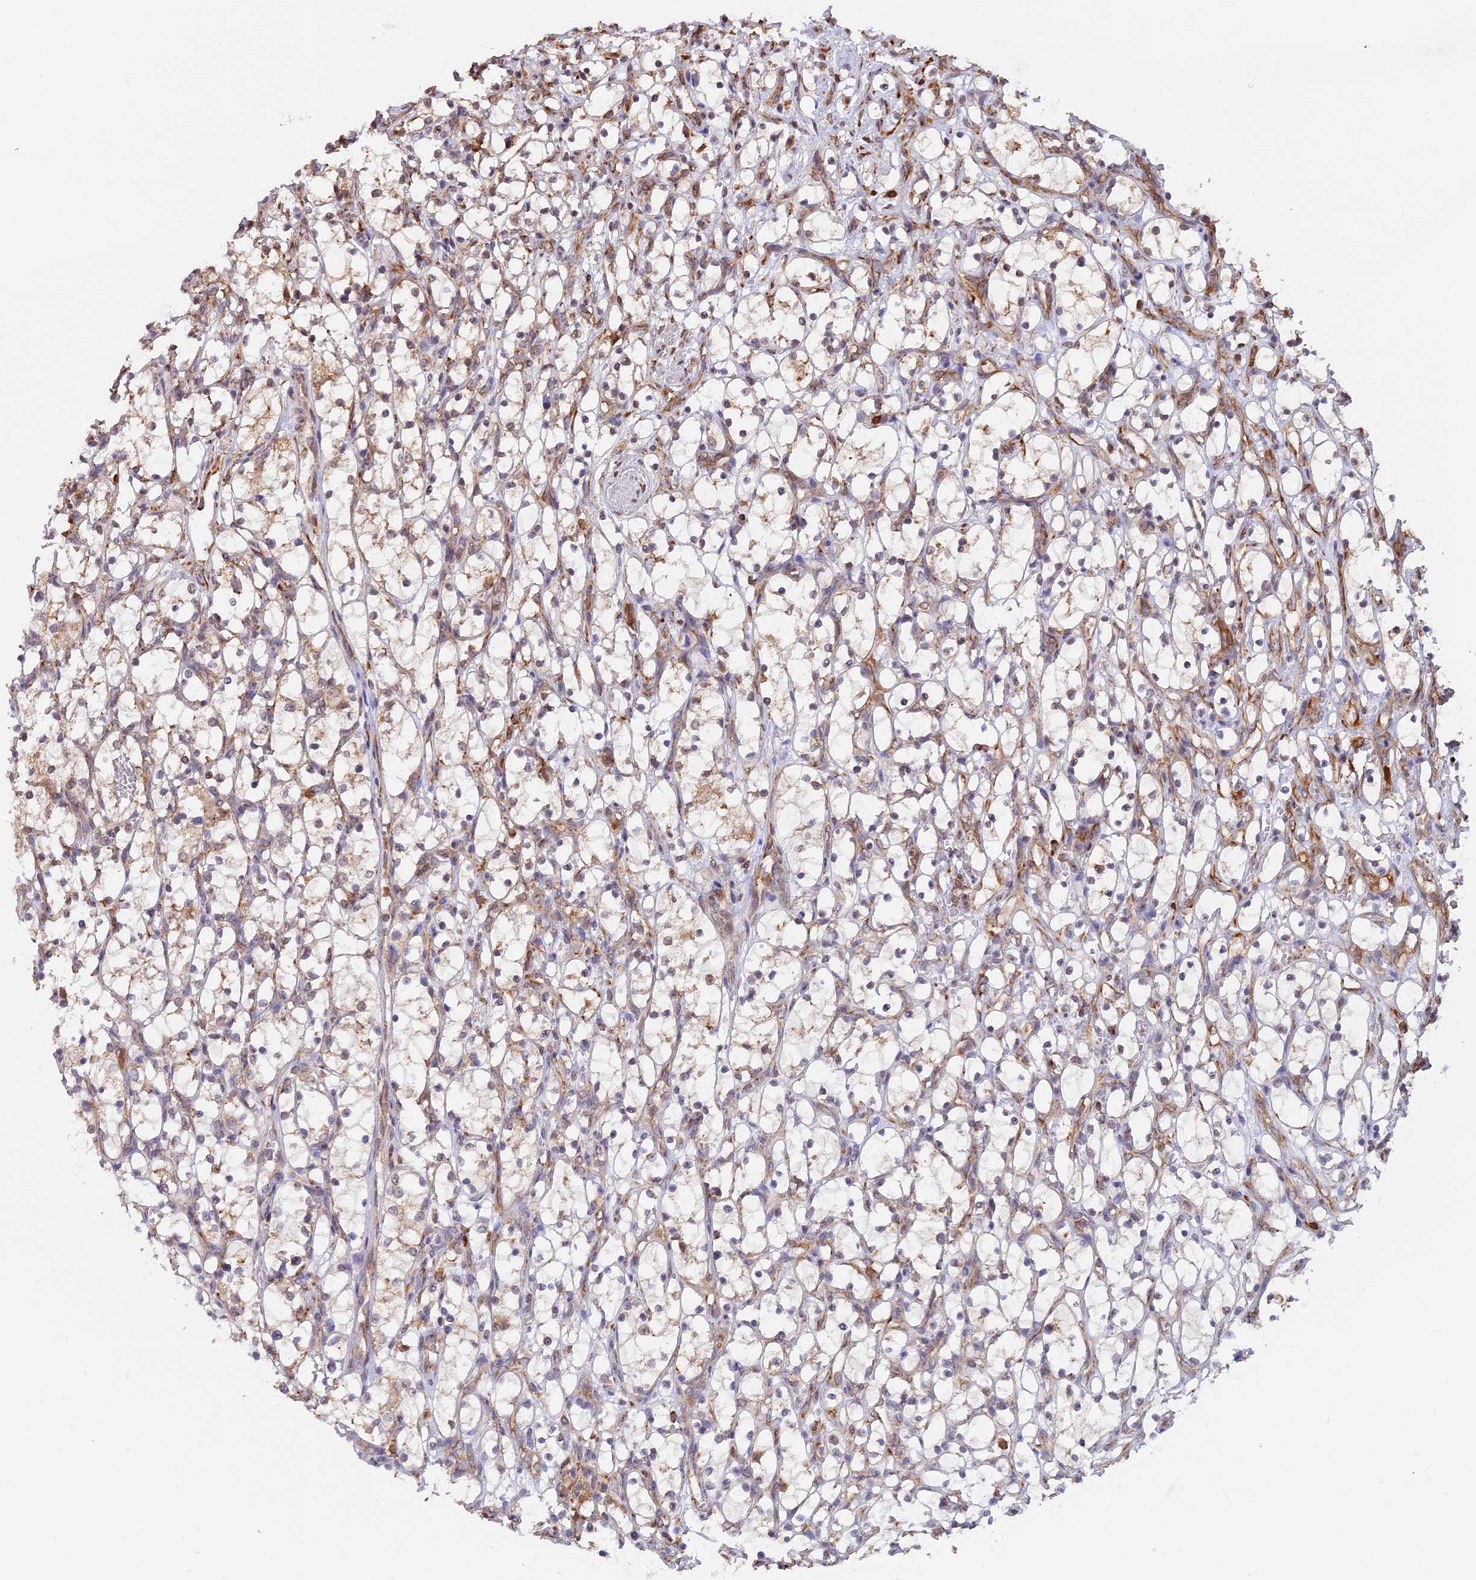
{"staining": {"intensity": "weak", "quantity": "<25%", "location": "cytoplasmic/membranous"}, "tissue": "renal cancer", "cell_type": "Tumor cells", "image_type": "cancer", "snomed": [{"axis": "morphology", "description": "Adenocarcinoma, NOS"}, {"axis": "topography", "description": "Kidney"}], "caption": "There is no significant positivity in tumor cells of renal adenocarcinoma.", "gene": "RPL26", "patient": {"sex": "female", "age": 69}}